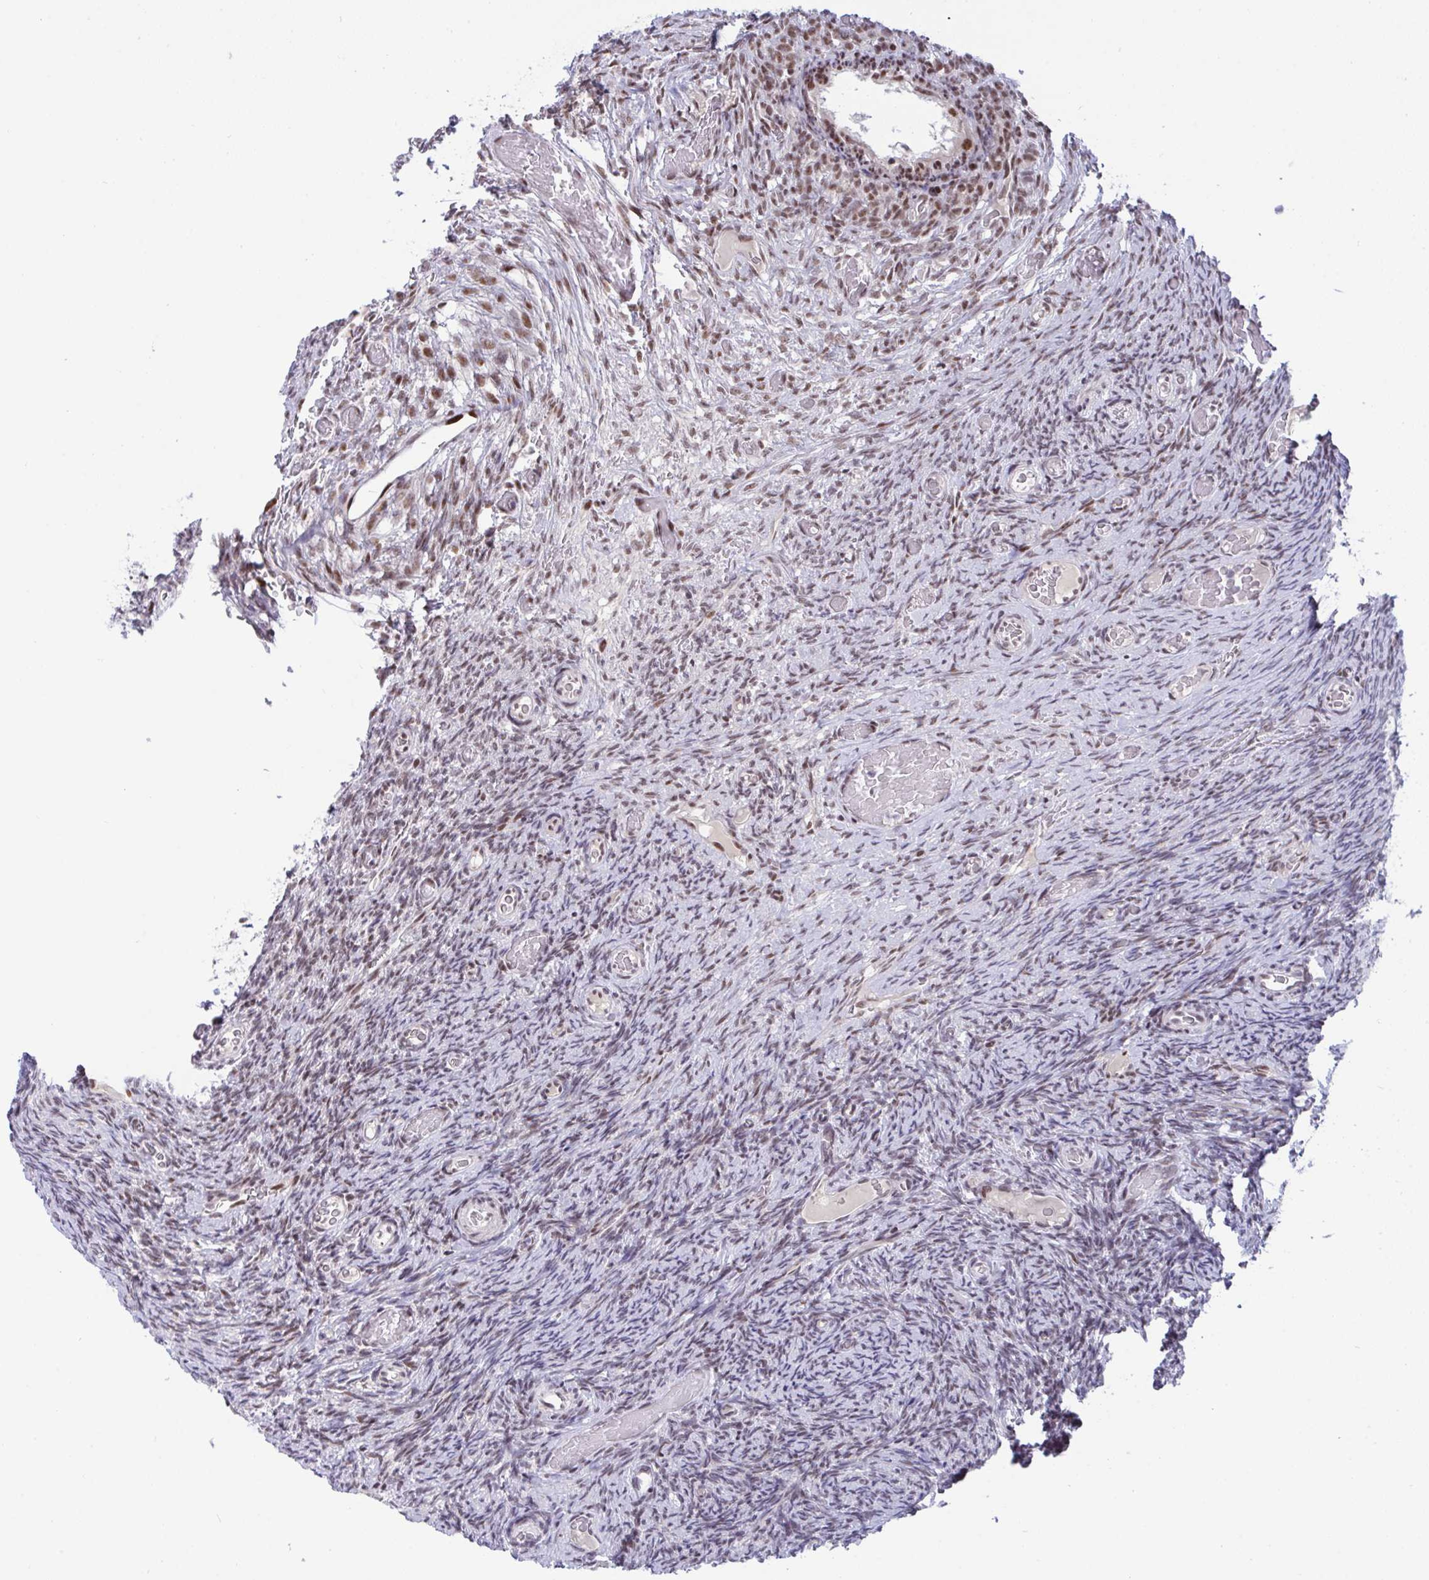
{"staining": {"intensity": "moderate", "quantity": "25%-75%", "location": "nuclear"}, "tissue": "ovary", "cell_type": "Ovarian stroma cells", "image_type": "normal", "snomed": [{"axis": "morphology", "description": "Normal tissue, NOS"}, {"axis": "topography", "description": "Ovary"}], "caption": "The immunohistochemical stain shows moderate nuclear staining in ovarian stroma cells of unremarkable ovary. The protein is stained brown, and the nuclei are stained in blue (DAB (3,3'-diaminobenzidine) IHC with brightfield microscopy, high magnification).", "gene": "WBP11", "patient": {"sex": "female", "age": 34}}